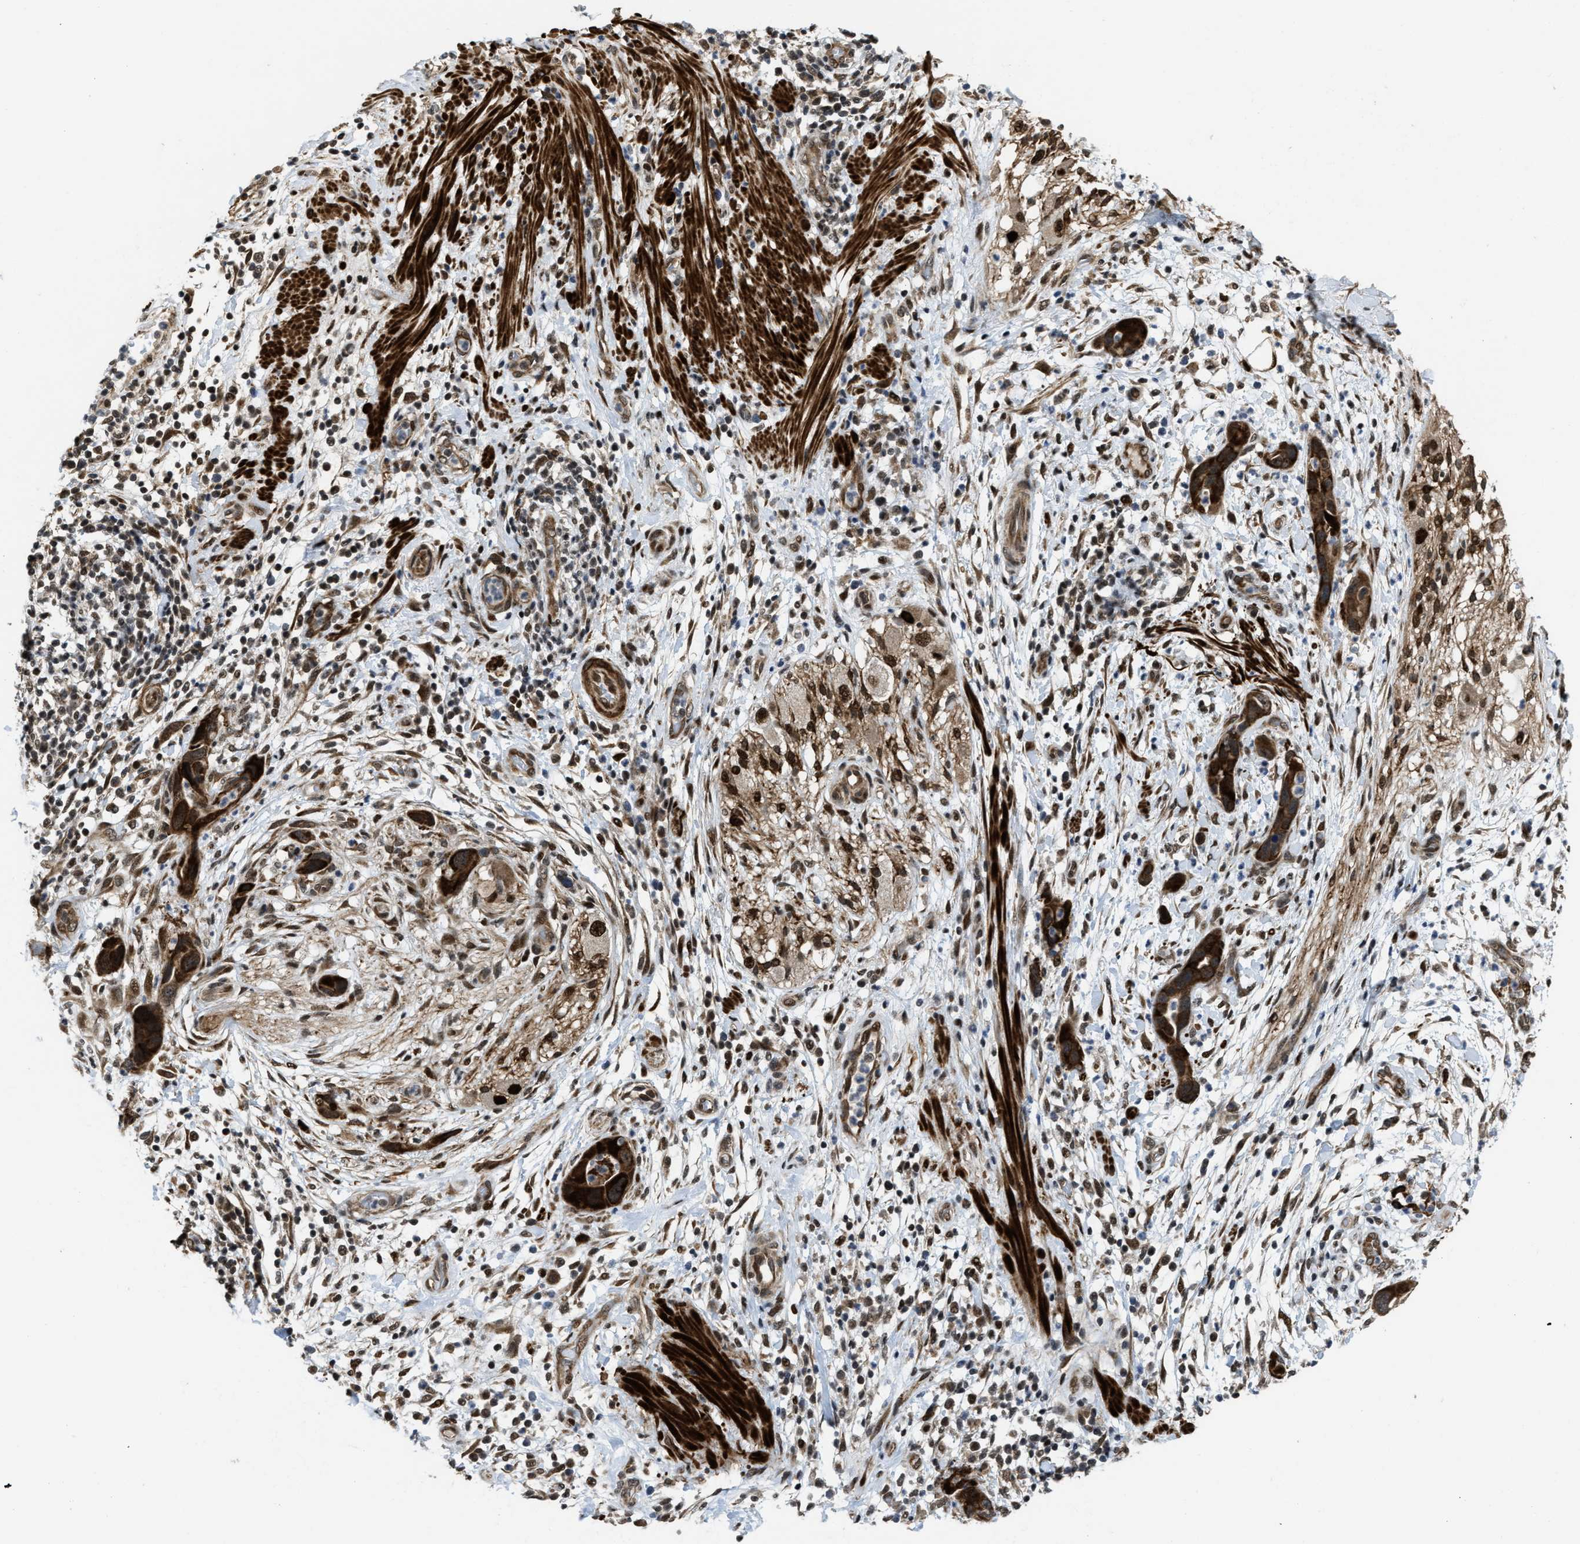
{"staining": {"intensity": "strong", "quantity": ">75%", "location": "cytoplasmic/membranous"}, "tissue": "pancreatic cancer", "cell_type": "Tumor cells", "image_type": "cancer", "snomed": [{"axis": "morphology", "description": "Adenocarcinoma, NOS"}, {"axis": "topography", "description": "Pancreas"}], "caption": "Protein staining by immunohistochemistry (IHC) reveals strong cytoplasmic/membranous positivity in about >75% of tumor cells in pancreatic cancer (adenocarcinoma). The staining was performed using DAB (3,3'-diaminobenzidine) to visualize the protein expression in brown, while the nuclei were stained in blue with hematoxylin (Magnification: 20x).", "gene": "ZNF250", "patient": {"sex": "female", "age": 71}}